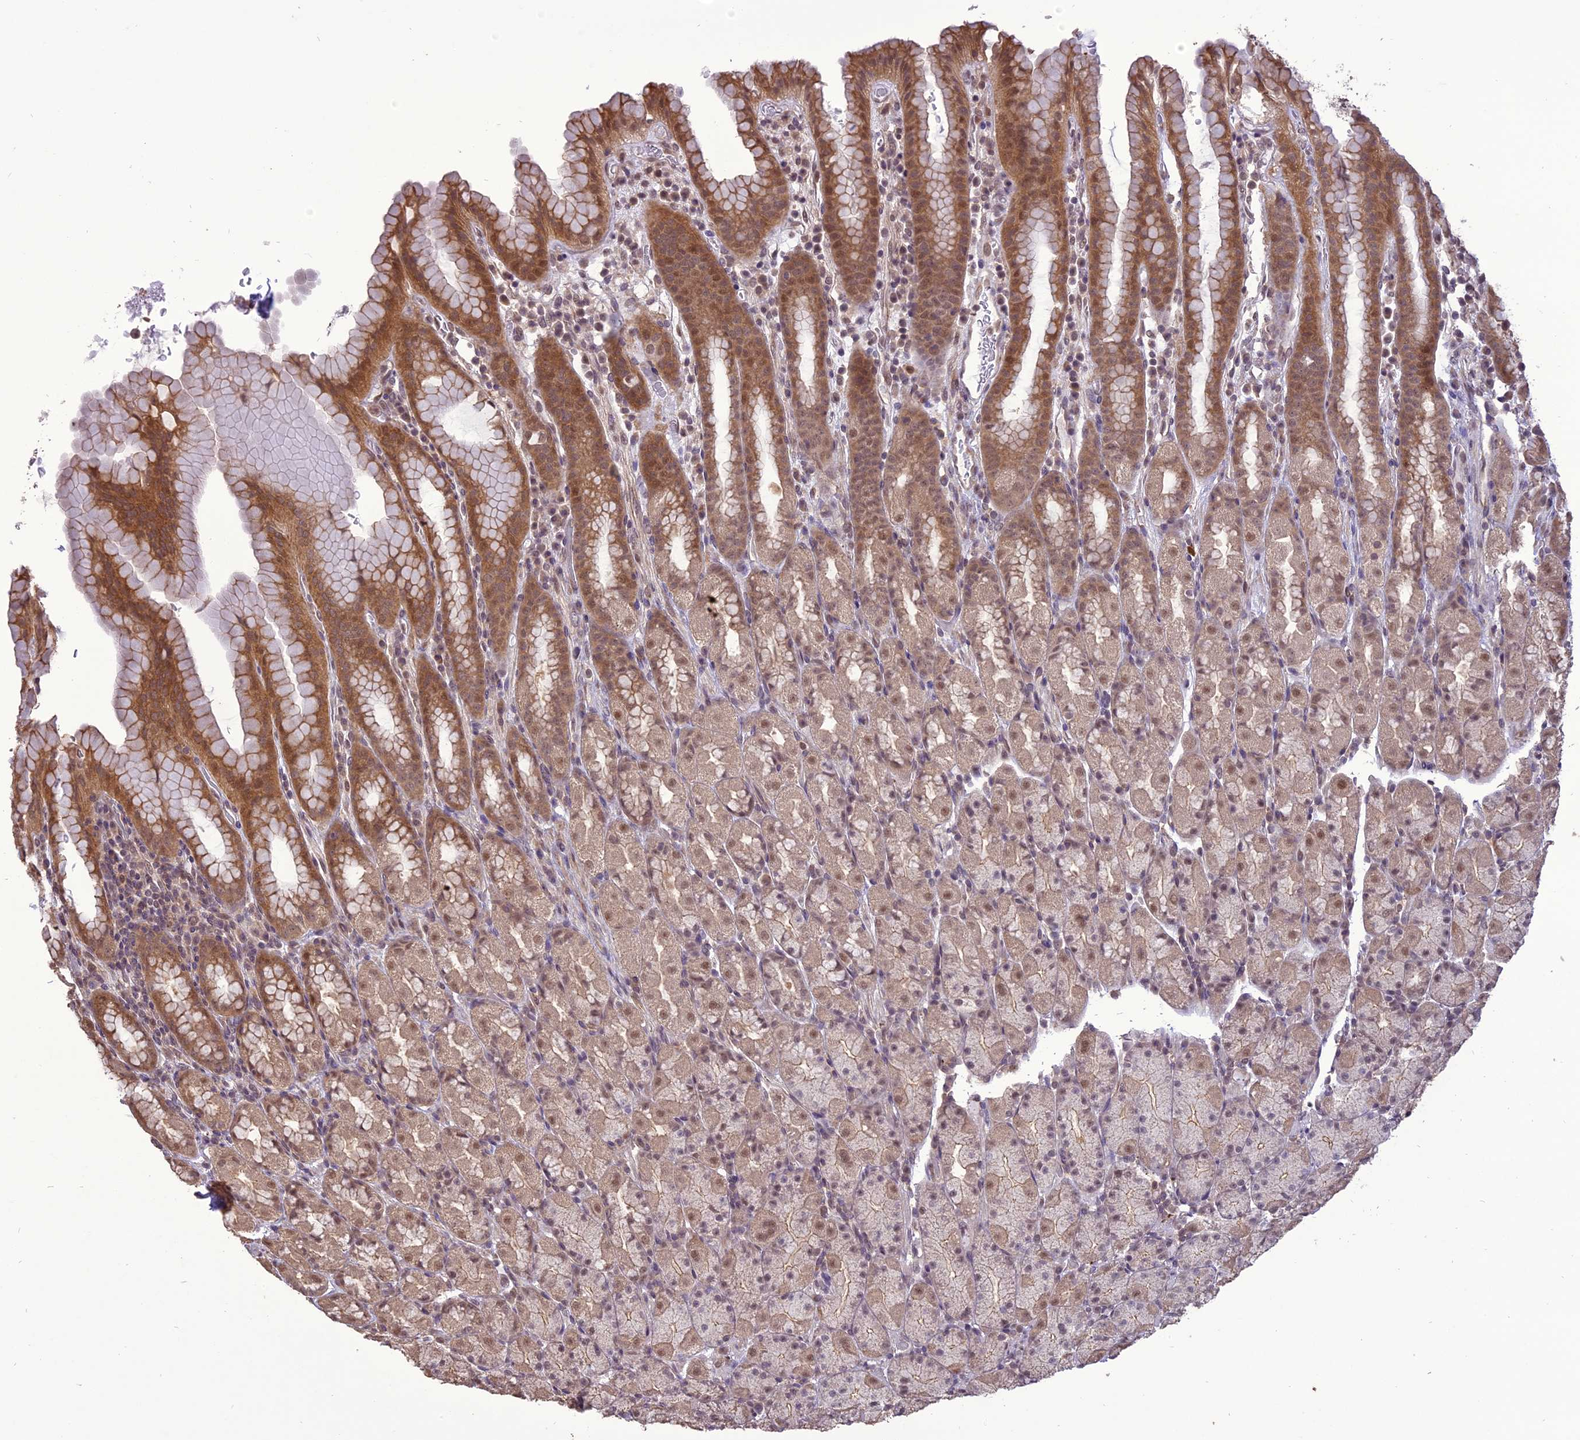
{"staining": {"intensity": "moderate", "quantity": ">75%", "location": "cytoplasmic/membranous,nuclear"}, "tissue": "stomach", "cell_type": "Glandular cells", "image_type": "normal", "snomed": [{"axis": "morphology", "description": "Normal tissue, NOS"}, {"axis": "topography", "description": "Stomach, upper"}, {"axis": "topography", "description": "Stomach, lower"}, {"axis": "topography", "description": "Small intestine"}], "caption": "Human stomach stained for a protein (brown) exhibits moderate cytoplasmic/membranous,nuclear positive positivity in approximately >75% of glandular cells.", "gene": "TIGD7", "patient": {"sex": "male", "age": 68}}